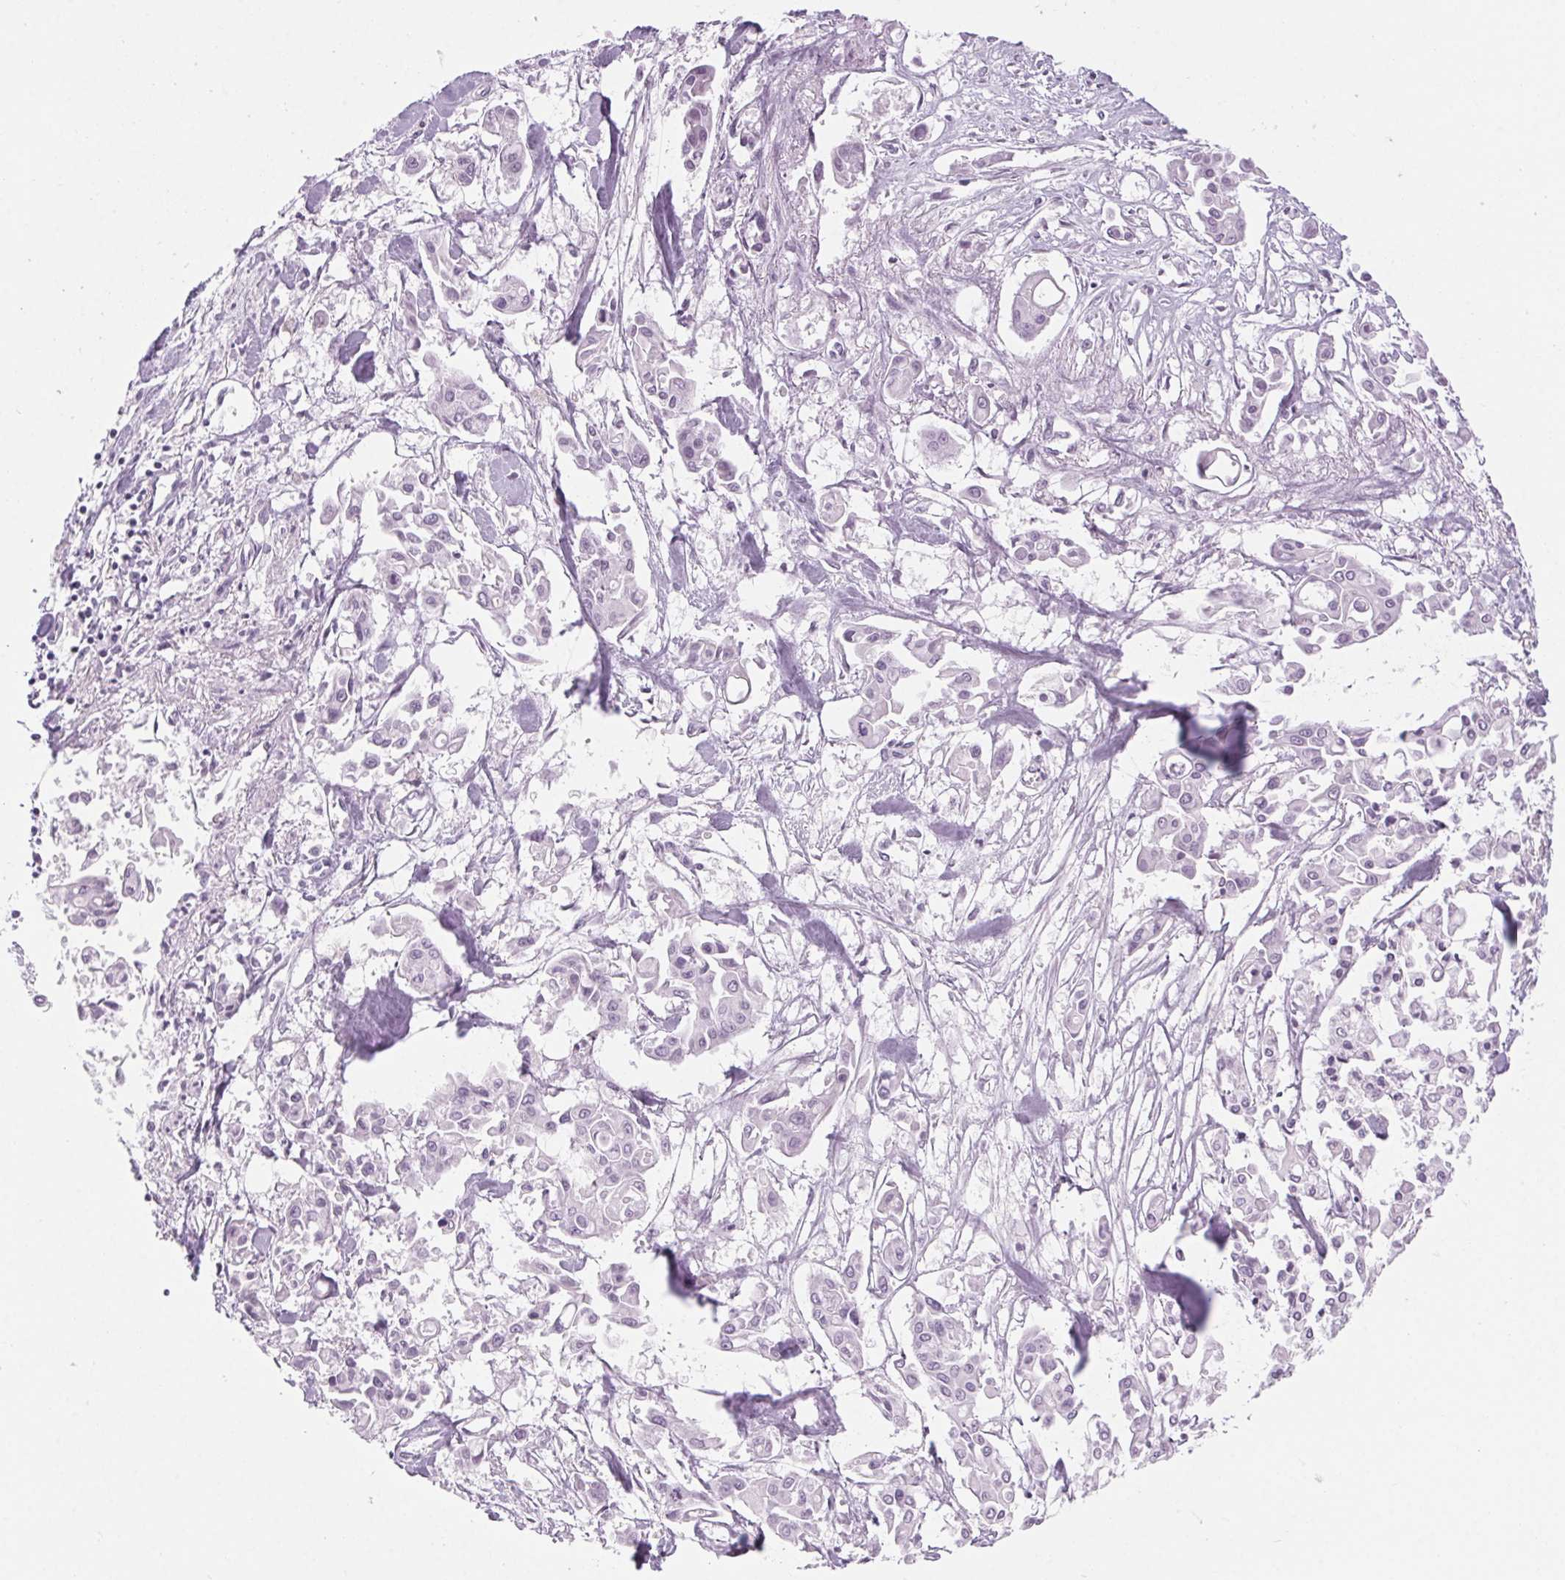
{"staining": {"intensity": "negative", "quantity": "none", "location": "none"}, "tissue": "pancreatic cancer", "cell_type": "Tumor cells", "image_type": "cancer", "snomed": [{"axis": "morphology", "description": "Adenocarcinoma, NOS"}, {"axis": "topography", "description": "Pancreas"}], "caption": "Tumor cells show no significant expression in pancreatic cancer (adenocarcinoma). Nuclei are stained in blue.", "gene": "LRP2", "patient": {"sex": "male", "age": 61}}